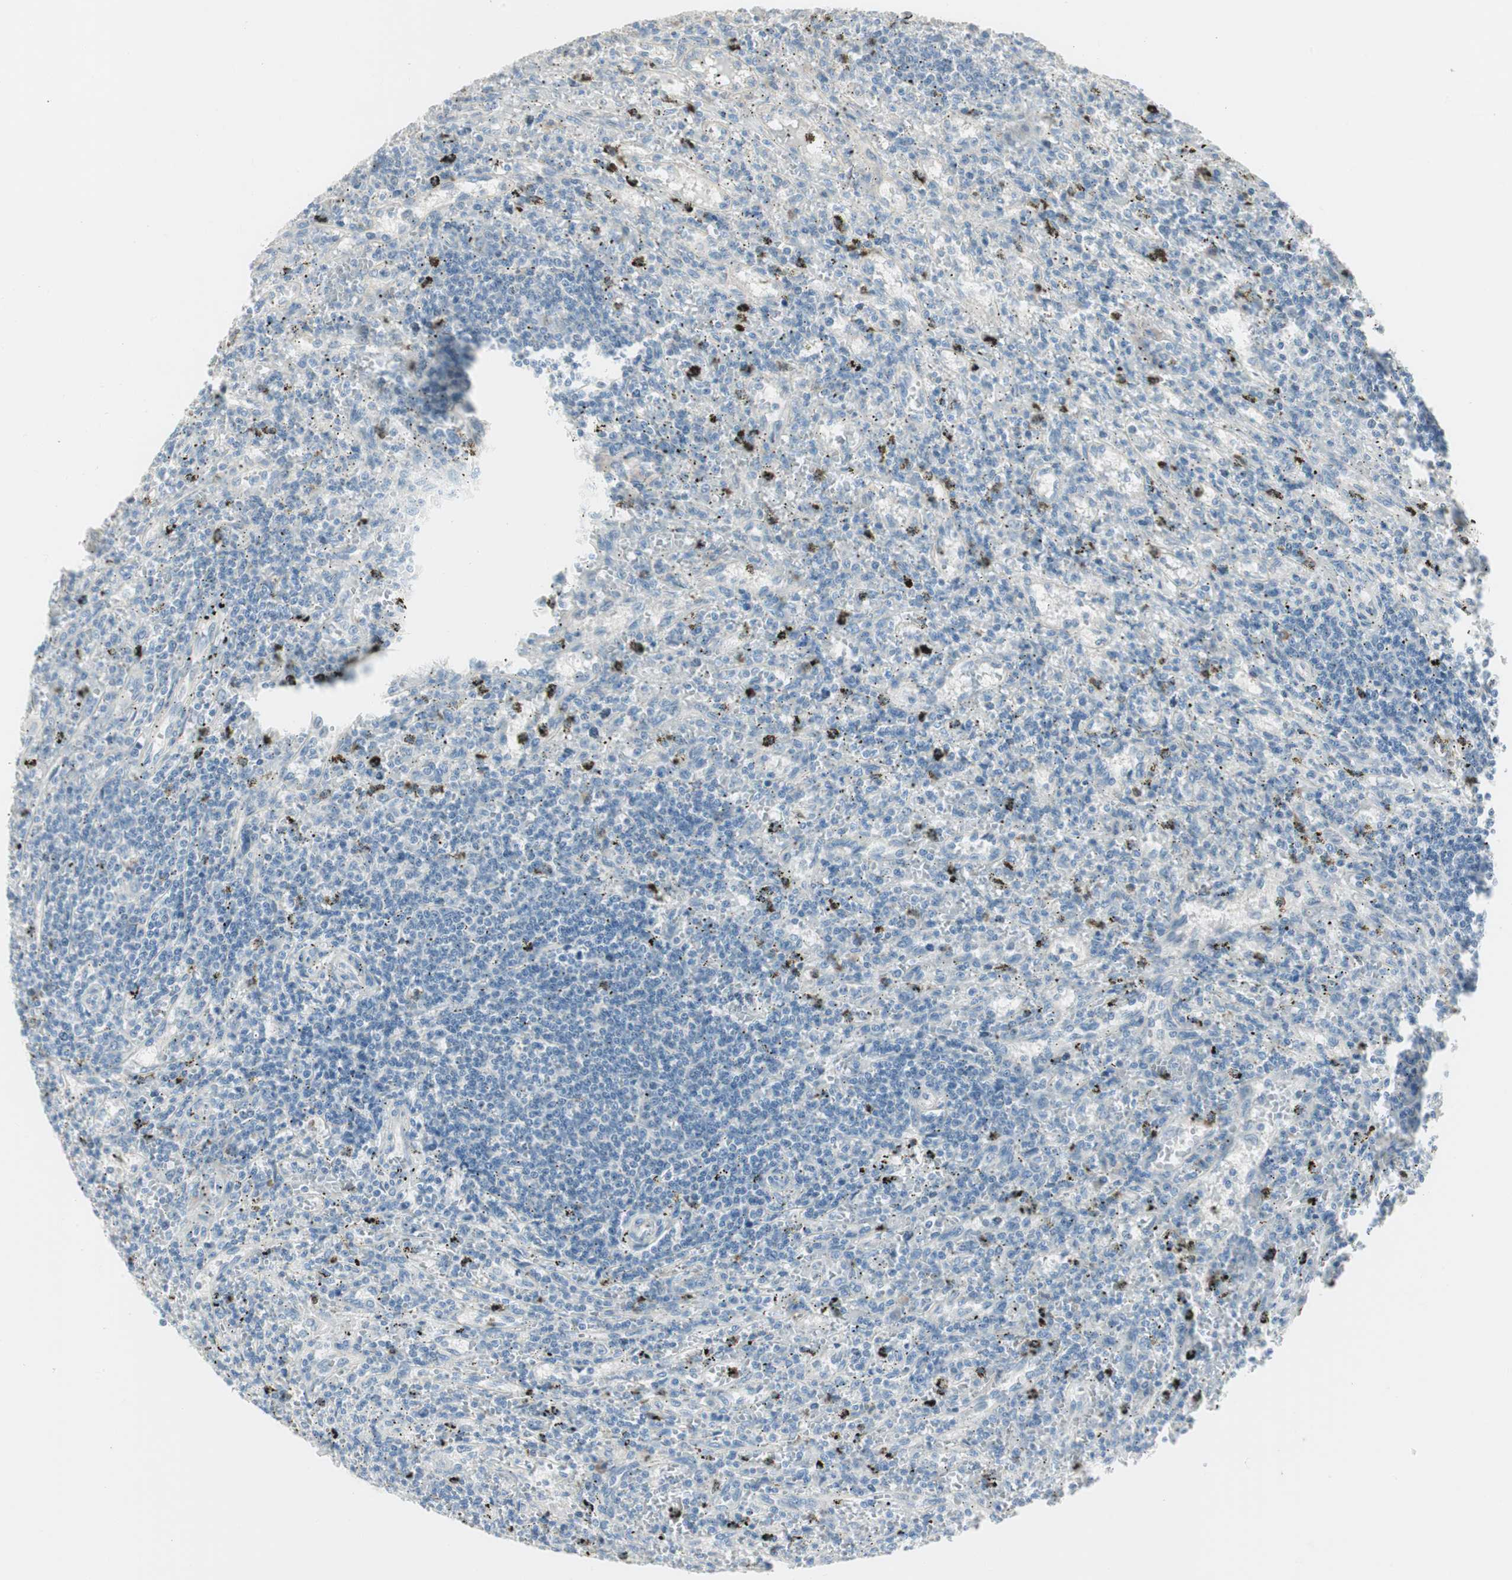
{"staining": {"intensity": "negative", "quantity": "none", "location": "none"}, "tissue": "lymphoma", "cell_type": "Tumor cells", "image_type": "cancer", "snomed": [{"axis": "morphology", "description": "Malignant lymphoma, non-Hodgkin's type, Low grade"}, {"axis": "topography", "description": "Spleen"}], "caption": "High power microscopy micrograph of an immunohistochemistry photomicrograph of low-grade malignant lymphoma, non-Hodgkin's type, revealing no significant positivity in tumor cells.", "gene": "SPINK4", "patient": {"sex": "male", "age": 76}}